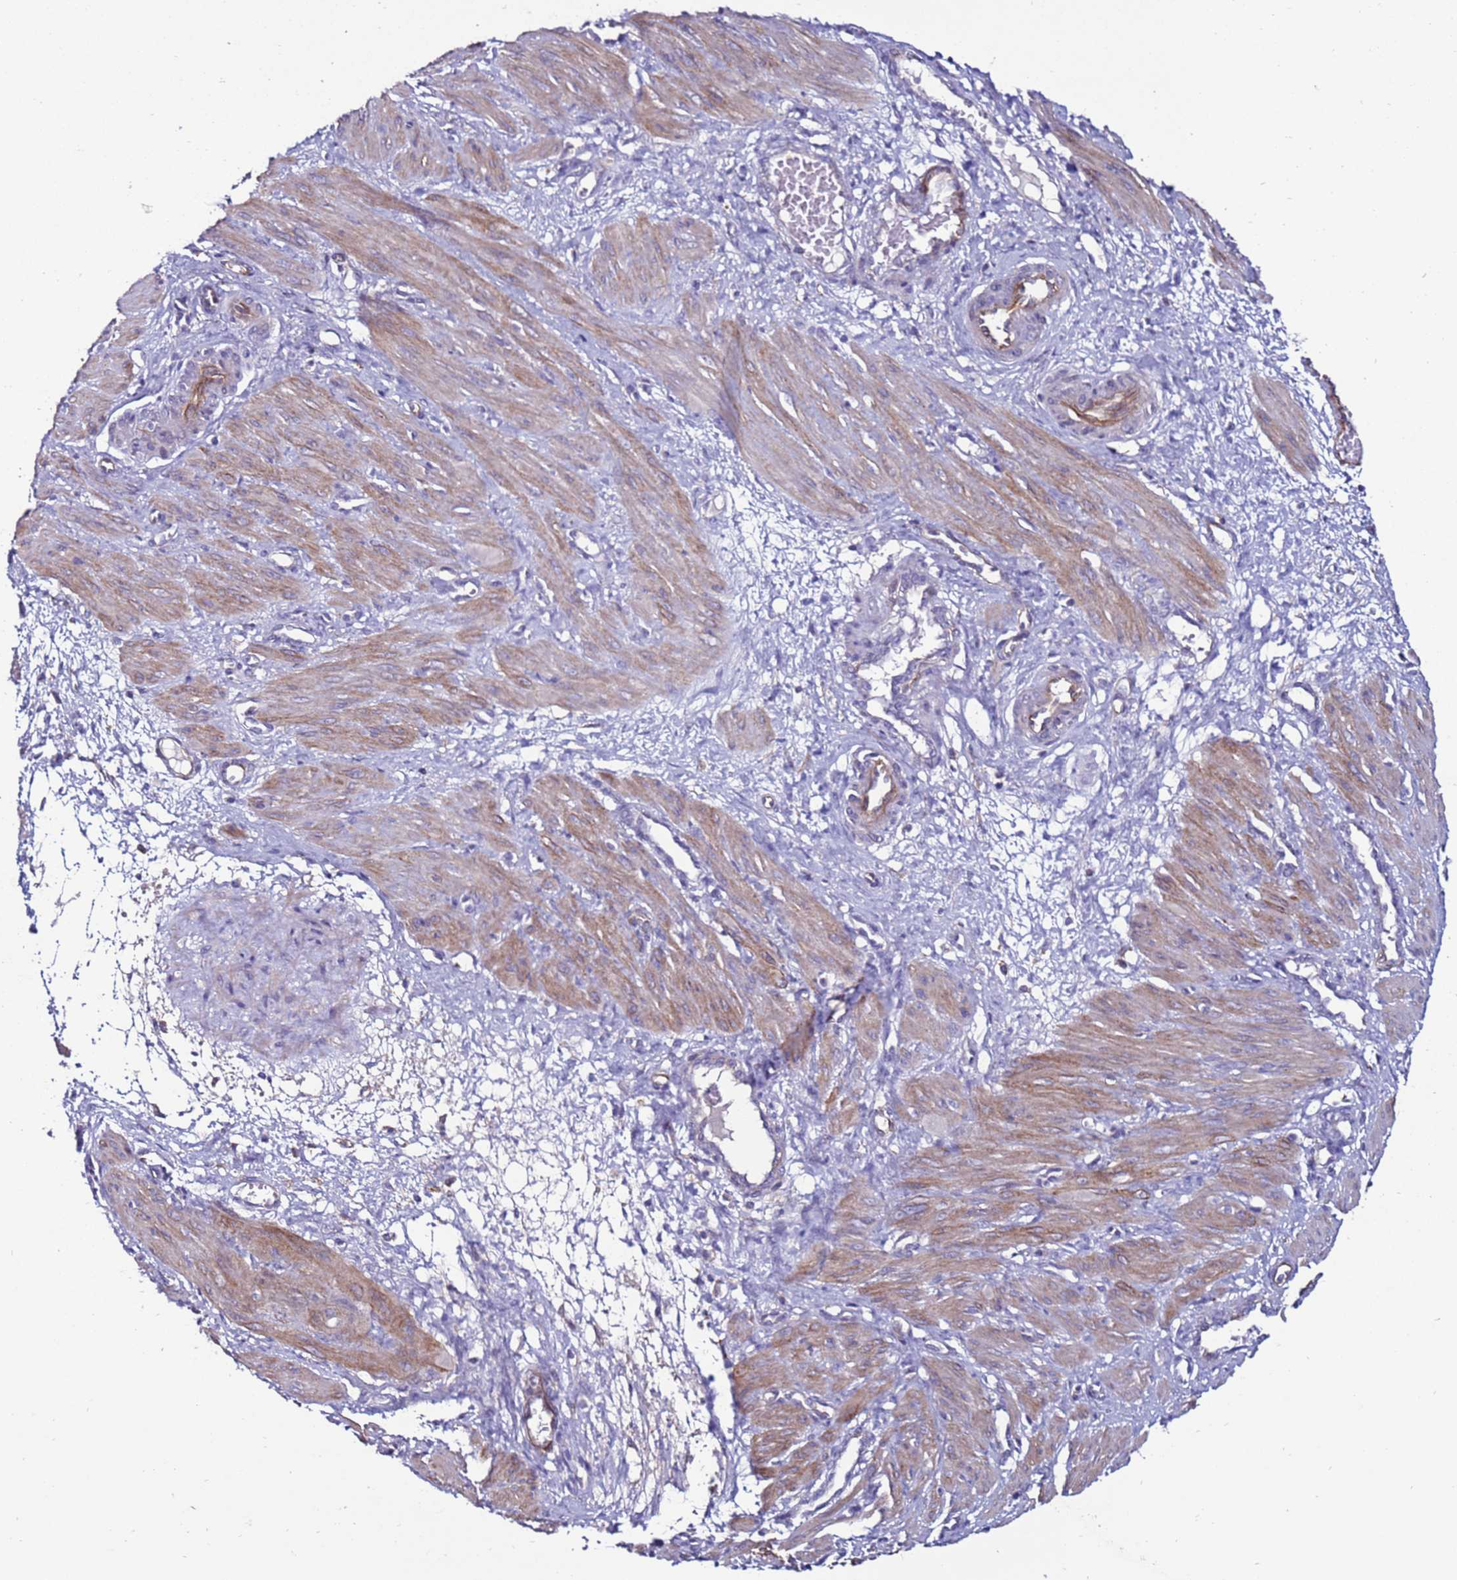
{"staining": {"intensity": "moderate", "quantity": "25%-75%", "location": "cytoplasmic/membranous"}, "tissue": "smooth muscle", "cell_type": "Smooth muscle cells", "image_type": "normal", "snomed": [{"axis": "morphology", "description": "Normal tissue, NOS"}, {"axis": "topography", "description": "Endometrium"}], "caption": "Protein staining of benign smooth muscle displays moderate cytoplasmic/membranous positivity in approximately 25%-75% of smooth muscle cells. (DAB (3,3'-diaminobenzidine) = brown stain, brightfield microscopy at high magnification).", "gene": "CLEC4M", "patient": {"sex": "female", "age": 33}}